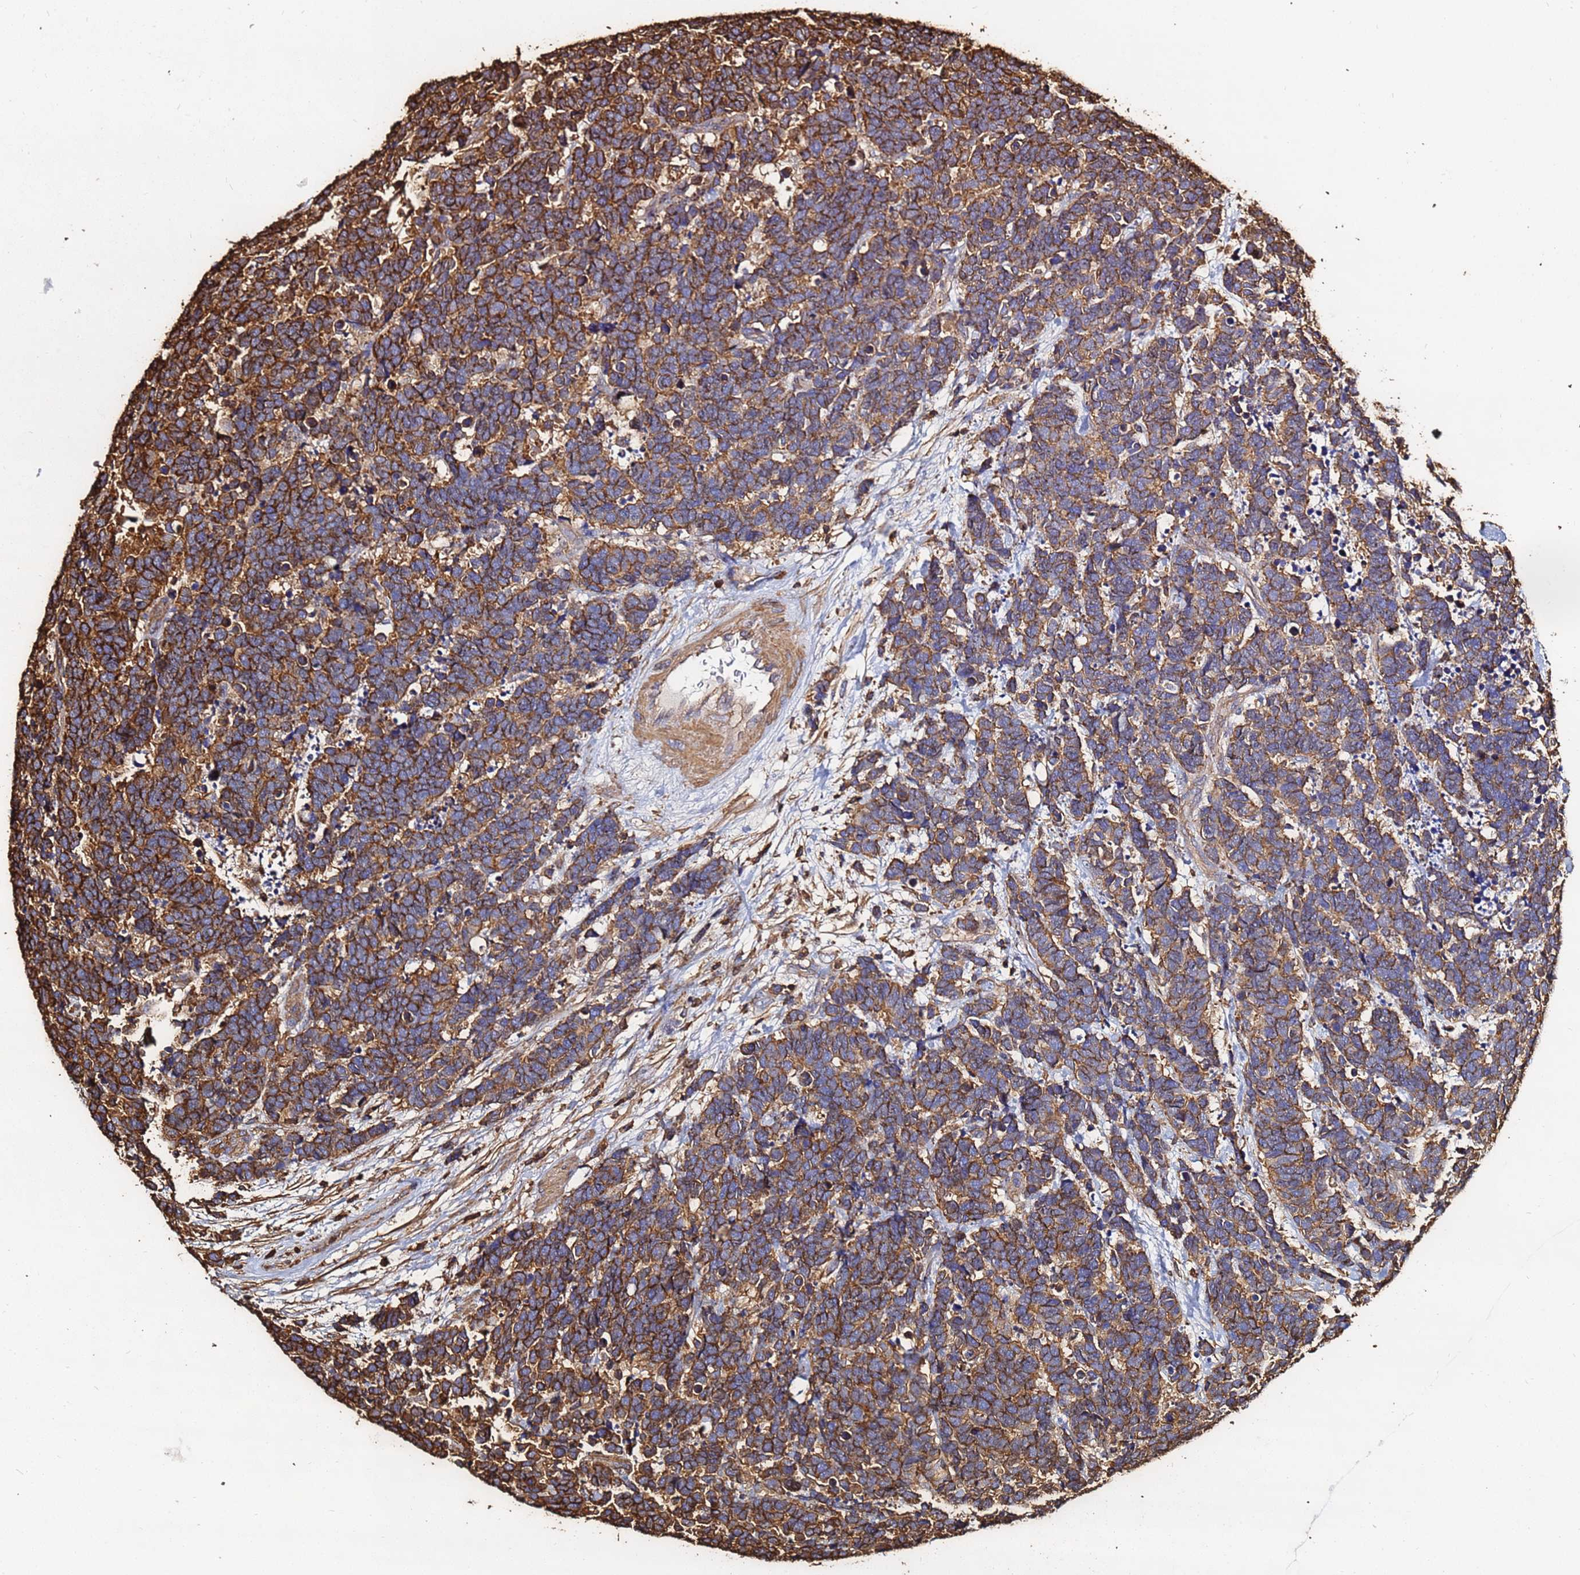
{"staining": {"intensity": "strong", "quantity": ">75%", "location": "cytoplasmic/membranous"}, "tissue": "carcinoid", "cell_type": "Tumor cells", "image_type": "cancer", "snomed": [{"axis": "morphology", "description": "Carcinoma, NOS"}, {"axis": "morphology", "description": "Carcinoid, malignant, NOS"}, {"axis": "topography", "description": "Urinary bladder"}], "caption": "Carcinoid stained for a protein (brown) shows strong cytoplasmic/membranous positive positivity in approximately >75% of tumor cells.", "gene": "ACTB", "patient": {"sex": "male", "age": 57}}